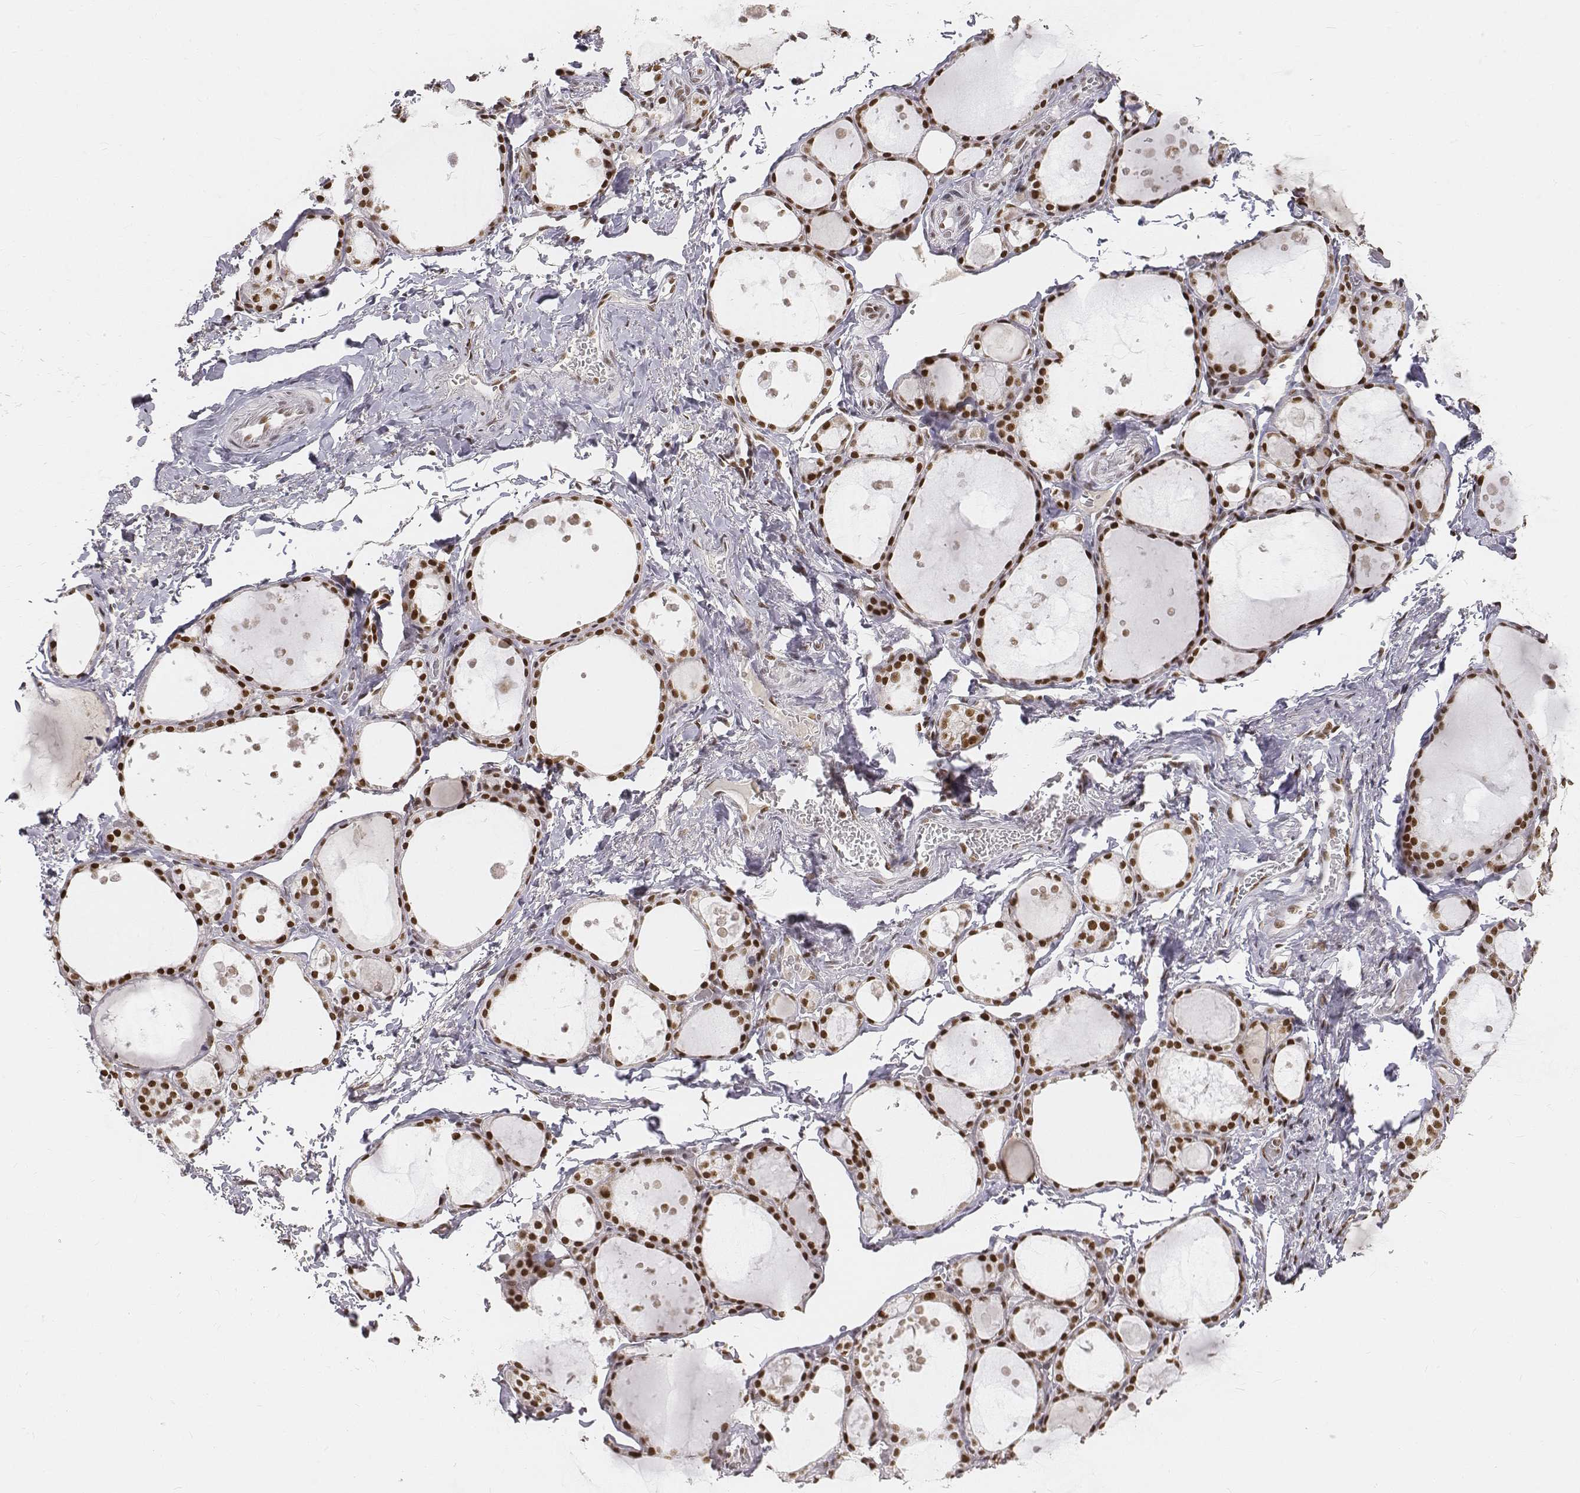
{"staining": {"intensity": "strong", "quantity": ">75%", "location": "nuclear"}, "tissue": "thyroid gland", "cell_type": "Glandular cells", "image_type": "normal", "snomed": [{"axis": "morphology", "description": "Normal tissue, NOS"}, {"axis": "topography", "description": "Thyroid gland"}], "caption": "An image of human thyroid gland stained for a protein reveals strong nuclear brown staining in glandular cells. The staining was performed using DAB to visualize the protein expression in brown, while the nuclei were stained in blue with hematoxylin (Magnification: 20x).", "gene": "PHF6", "patient": {"sex": "male", "age": 68}}